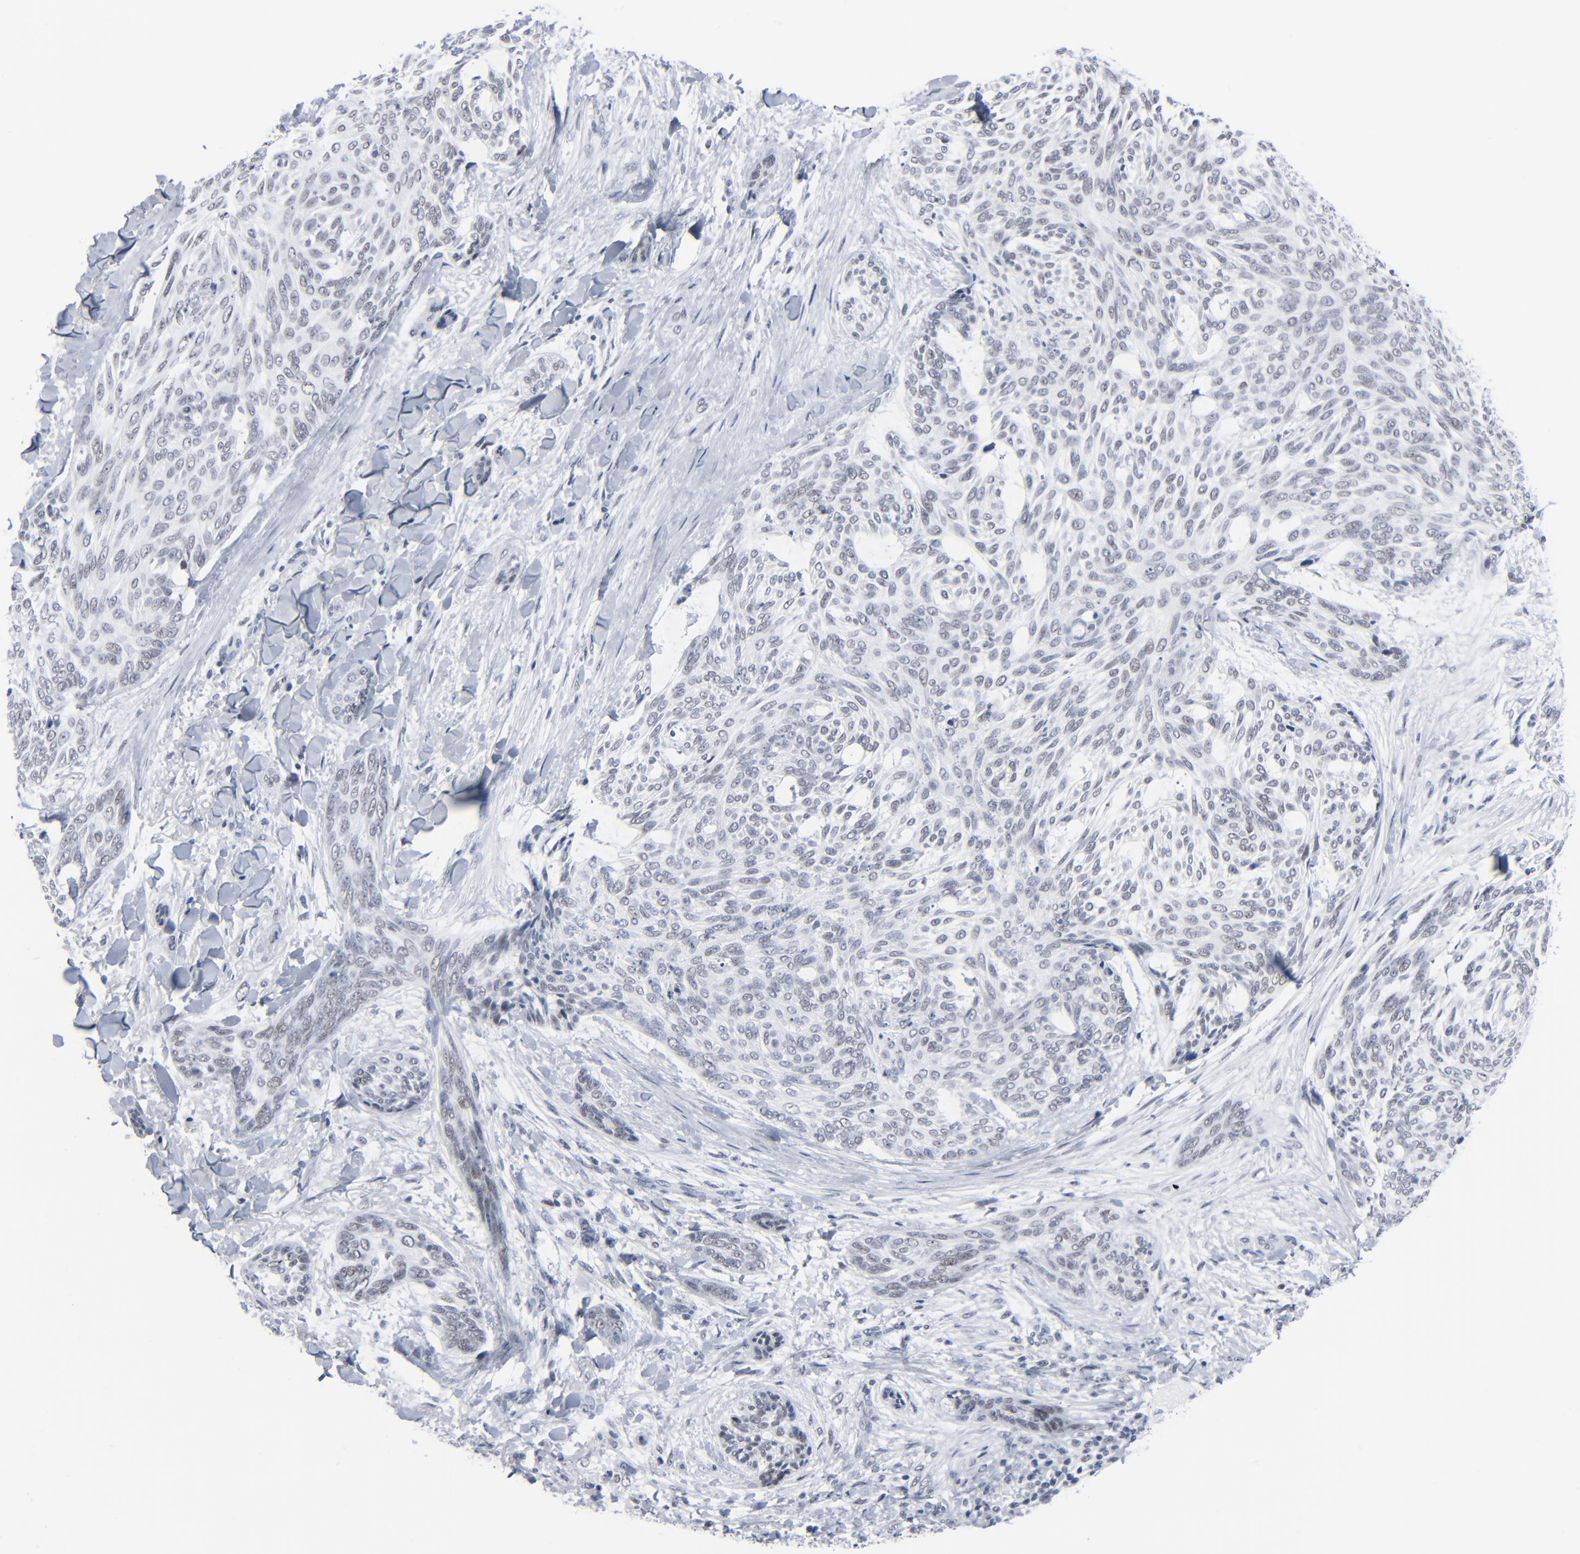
{"staining": {"intensity": "weak", "quantity": "<25%", "location": "nuclear"}, "tissue": "skin cancer", "cell_type": "Tumor cells", "image_type": "cancer", "snomed": [{"axis": "morphology", "description": "Normal tissue, NOS"}, {"axis": "morphology", "description": "Basal cell carcinoma"}, {"axis": "topography", "description": "Skin"}], "caption": "A high-resolution histopathology image shows immunohistochemistry staining of skin cancer (basal cell carcinoma), which exhibits no significant staining in tumor cells. (DAB (3,3'-diaminobenzidine) IHC visualized using brightfield microscopy, high magnification).", "gene": "SIRT1", "patient": {"sex": "female", "age": 71}}